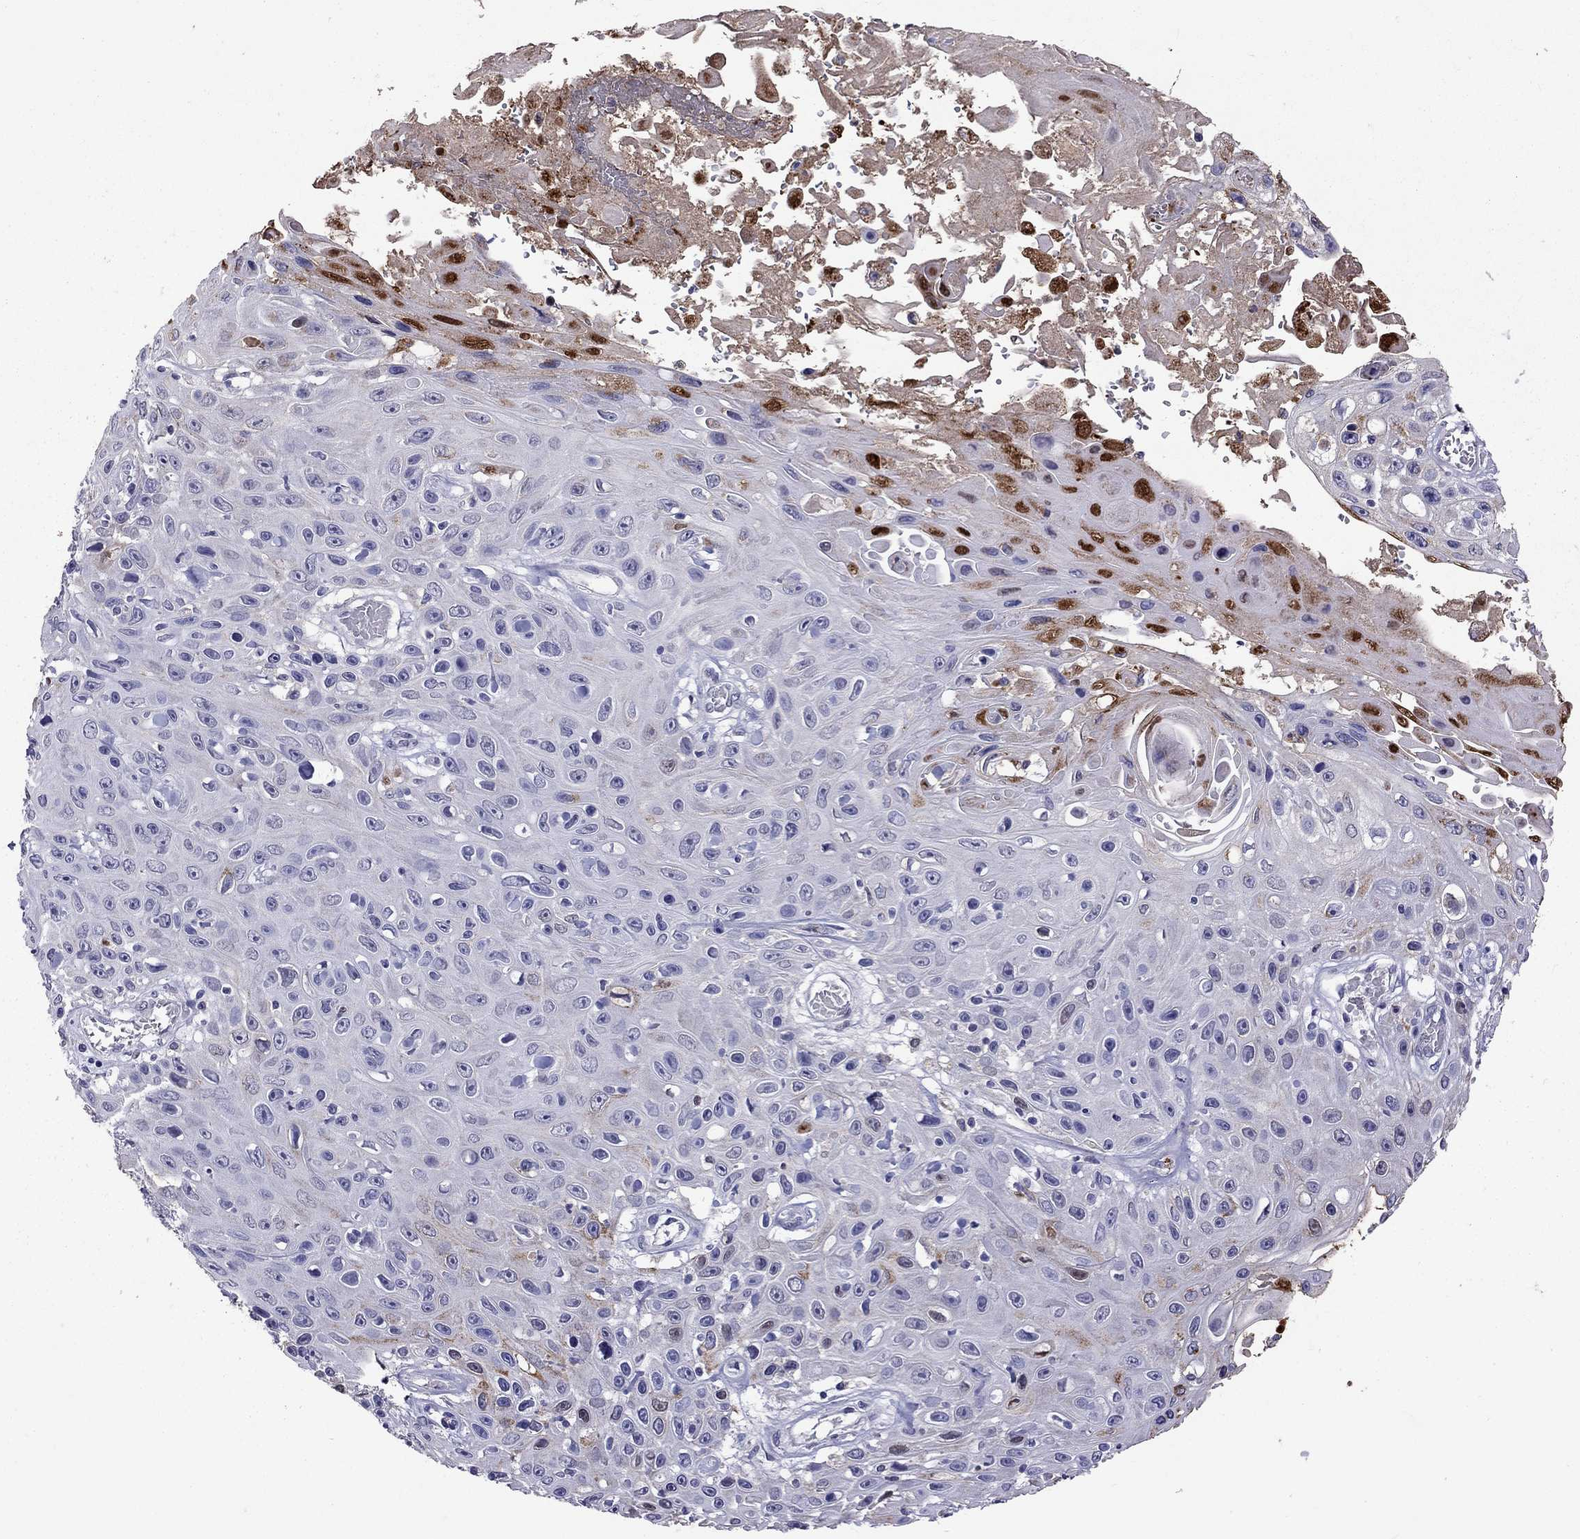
{"staining": {"intensity": "negative", "quantity": "none", "location": "none"}, "tissue": "skin cancer", "cell_type": "Tumor cells", "image_type": "cancer", "snomed": [{"axis": "morphology", "description": "Squamous cell carcinoma, NOS"}, {"axis": "topography", "description": "Skin"}], "caption": "Immunohistochemistry (IHC) image of human skin cancer (squamous cell carcinoma) stained for a protein (brown), which reveals no staining in tumor cells.", "gene": "SERPINA3", "patient": {"sex": "male", "age": 82}}